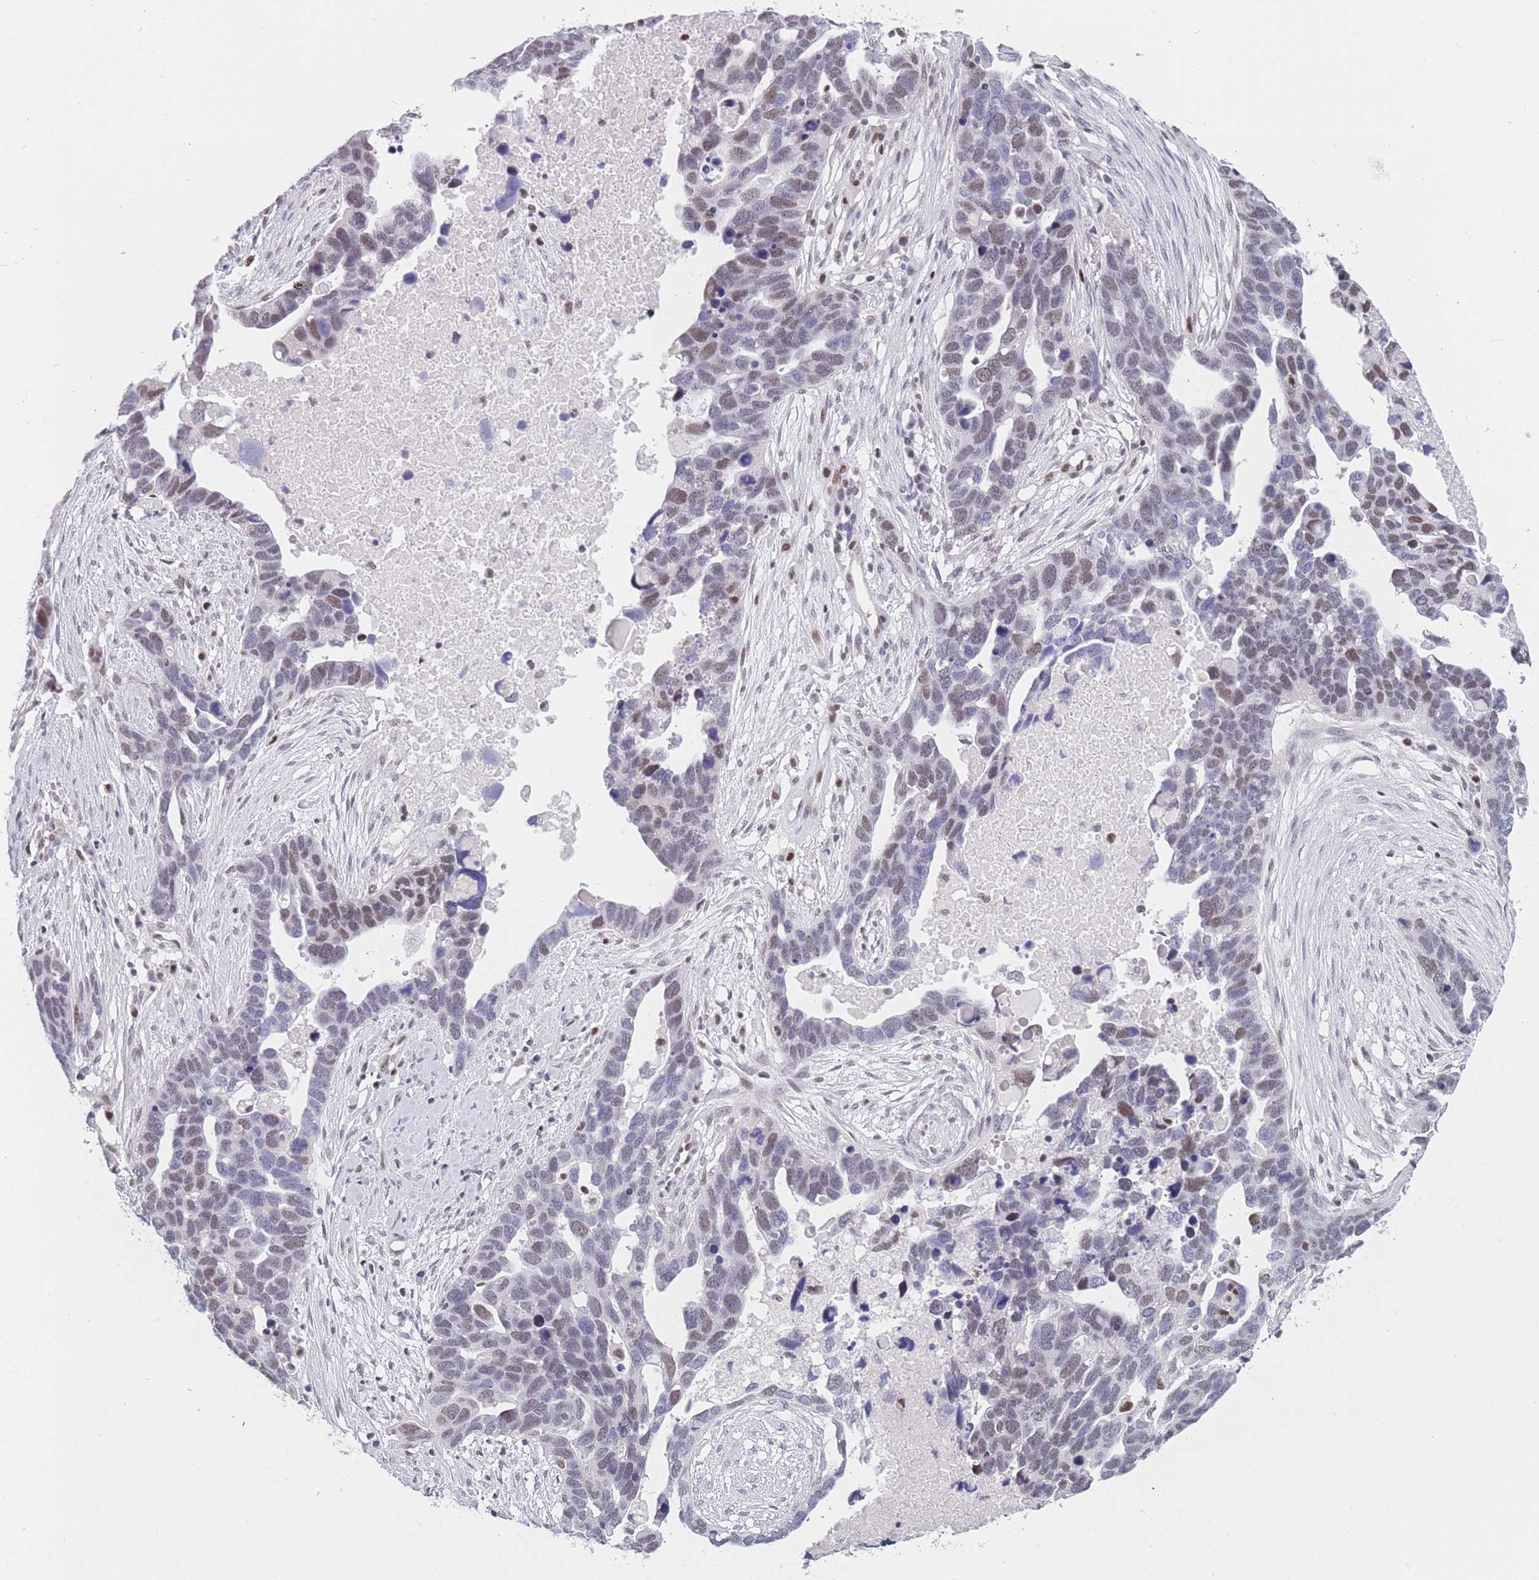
{"staining": {"intensity": "weak", "quantity": "25%-75%", "location": "nuclear"}, "tissue": "ovarian cancer", "cell_type": "Tumor cells", "image_type": "cancer", "snomed": [{"axis": "morphology", "description": "Cystadenocarcinoma, serous, NOS"}, {"axis": "topography", "description": "Ovary"}], "caption": "Weak nuclear protein staining is present in approximately 25%-75% of tumor cells in serous cystadenocarcinoma (ovarian).", "gene": "NASP", "patient": {"sex": "female", "age": 54}}